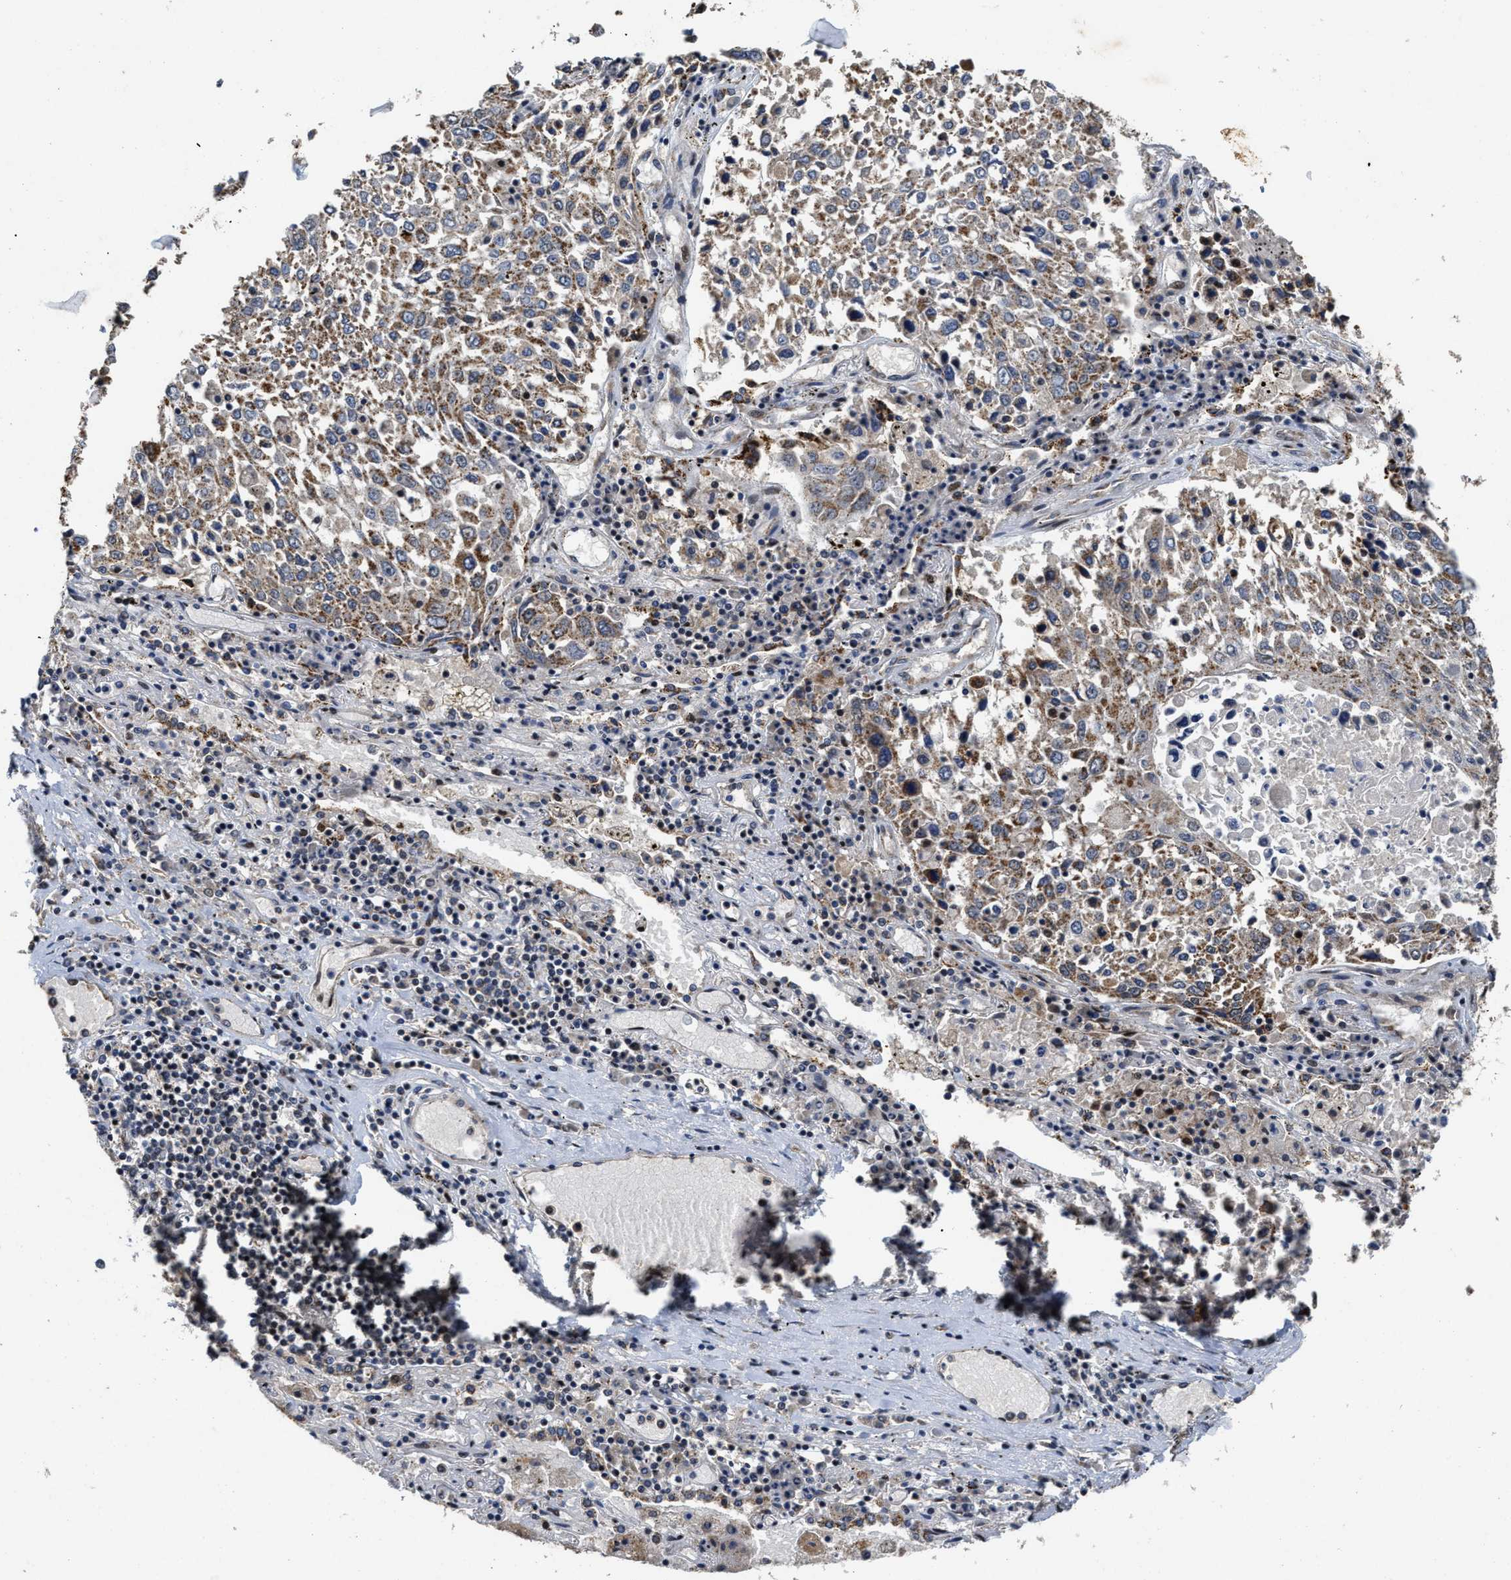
{"staining": {"intensity": "moderate", "quantity": ">75%", "location": "cytoplasmic/membranous"}, "tissue": "lung cancer", "cell_type": "Tumor cells", "image_type": "cancer", "snomed": [{"axis": "morphology", "description": "Squamous cell carcinoma, NOS"}, {"axis": "topography", "description": "Lung"}], "caption": "This image reveals lung cancer stained with IHC to label a protein in brown. The cytoplasmic/membranous of tumor cells show moderate positivity for the protein. Nuclei are counter-stained blue.", "gene": "SCYL2", "patient": {"sex": "male", "age": 65}}